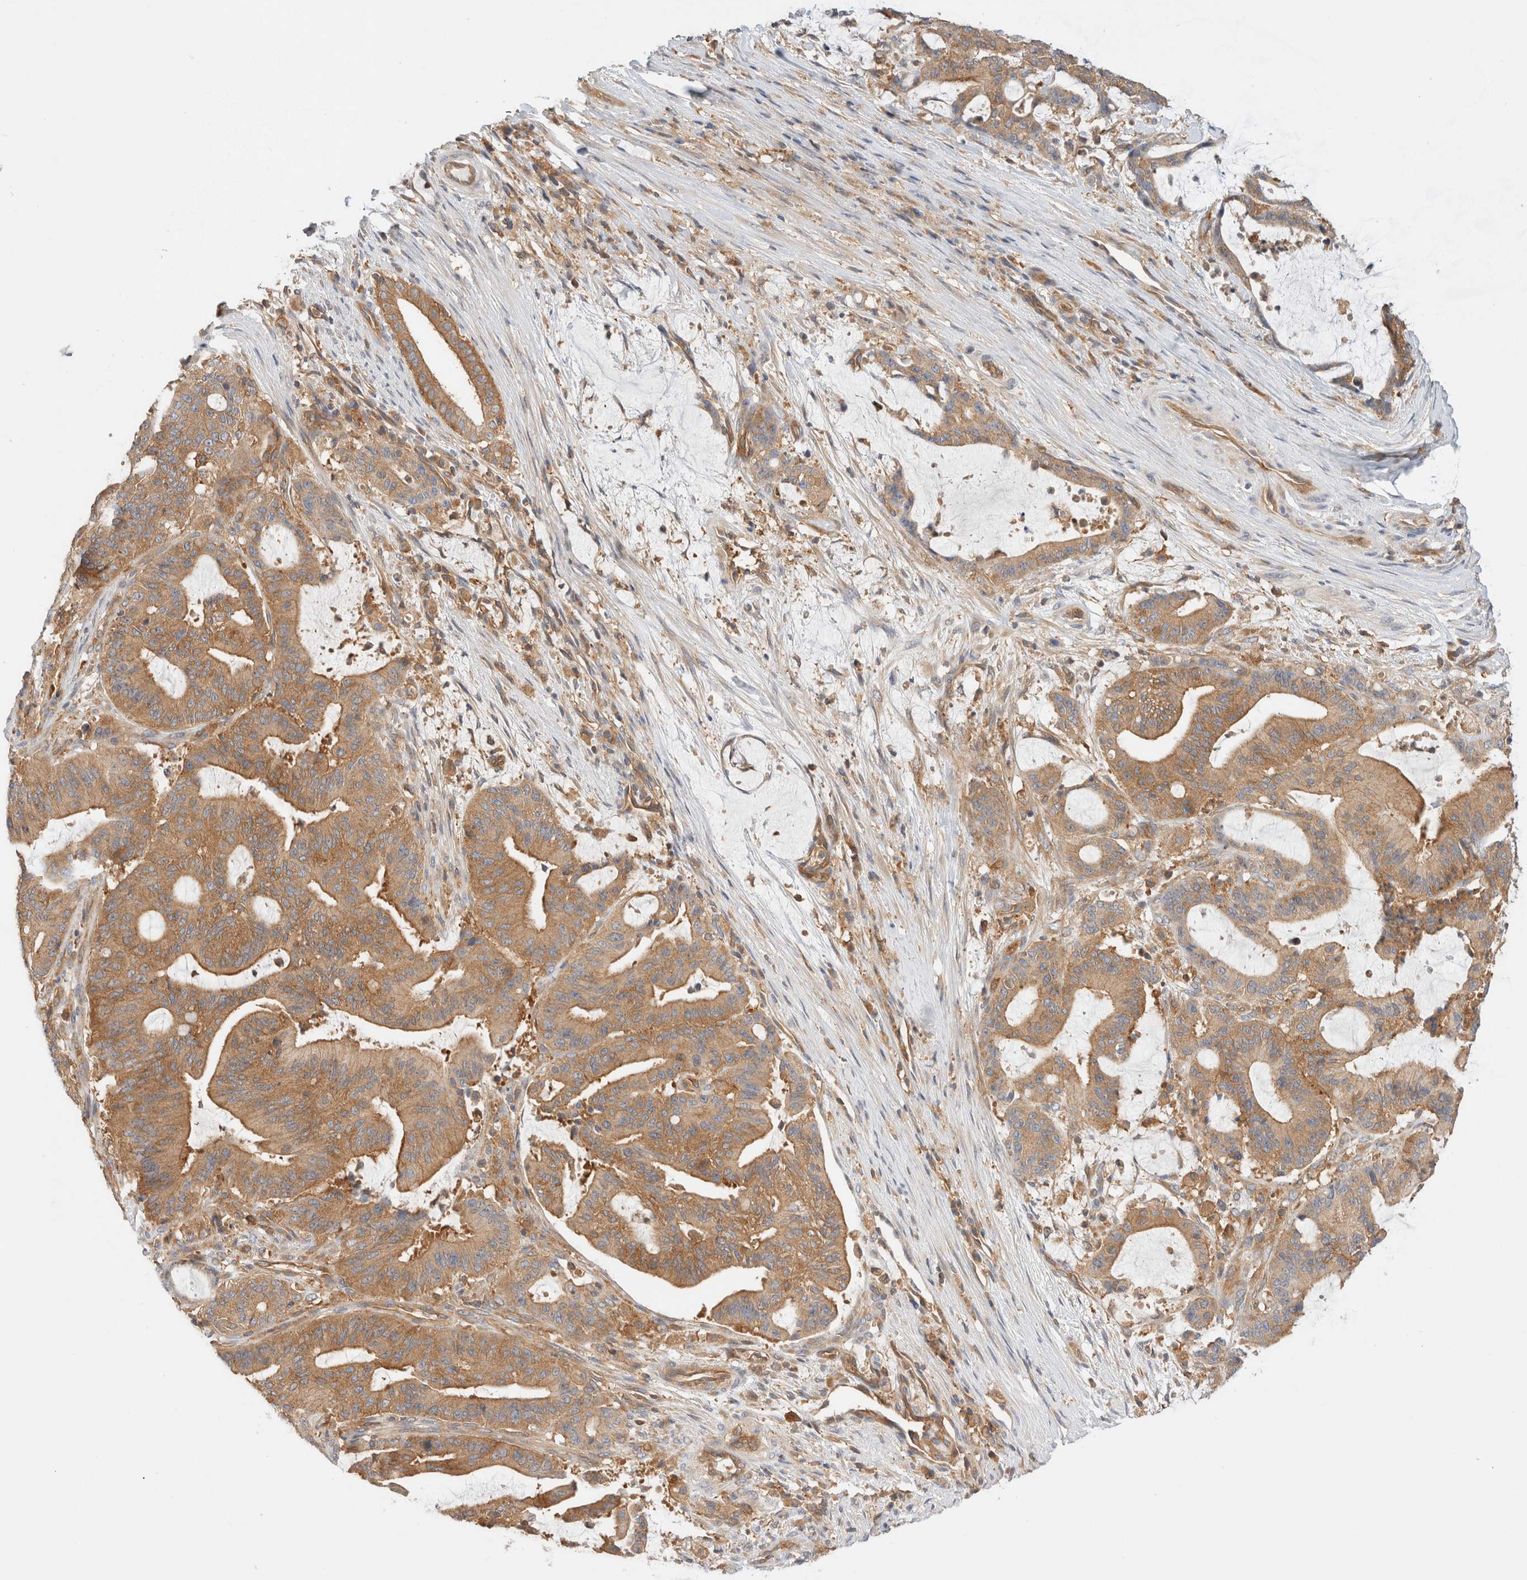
{"staining": {"intensity": "moderate", "quantity": ">75%", "location": "cytoplasmic/membranous"}, "tissue": "liver cancer", "cell_type": "Tumor cells", "image_type": "cancer", "snomed": [{"axis": "morphology", "description": "Normal tissue, NOS"}, {"axis": "morphology", "description": "Cholangiocarcinoma"}, {"axis": "topography", "description": "Liver"}, {"axis": "topography", "description": "Peripheral nerve tissue"}], "caption": "DAB immunohistochemical staining of cholangiocarcinoma (liver) displays moderate cytoplasmic/membranous protein expression in about >75% of tumor cells.", "gene": "RABEP1", "patient": {"sex": "female", "age": 73}}